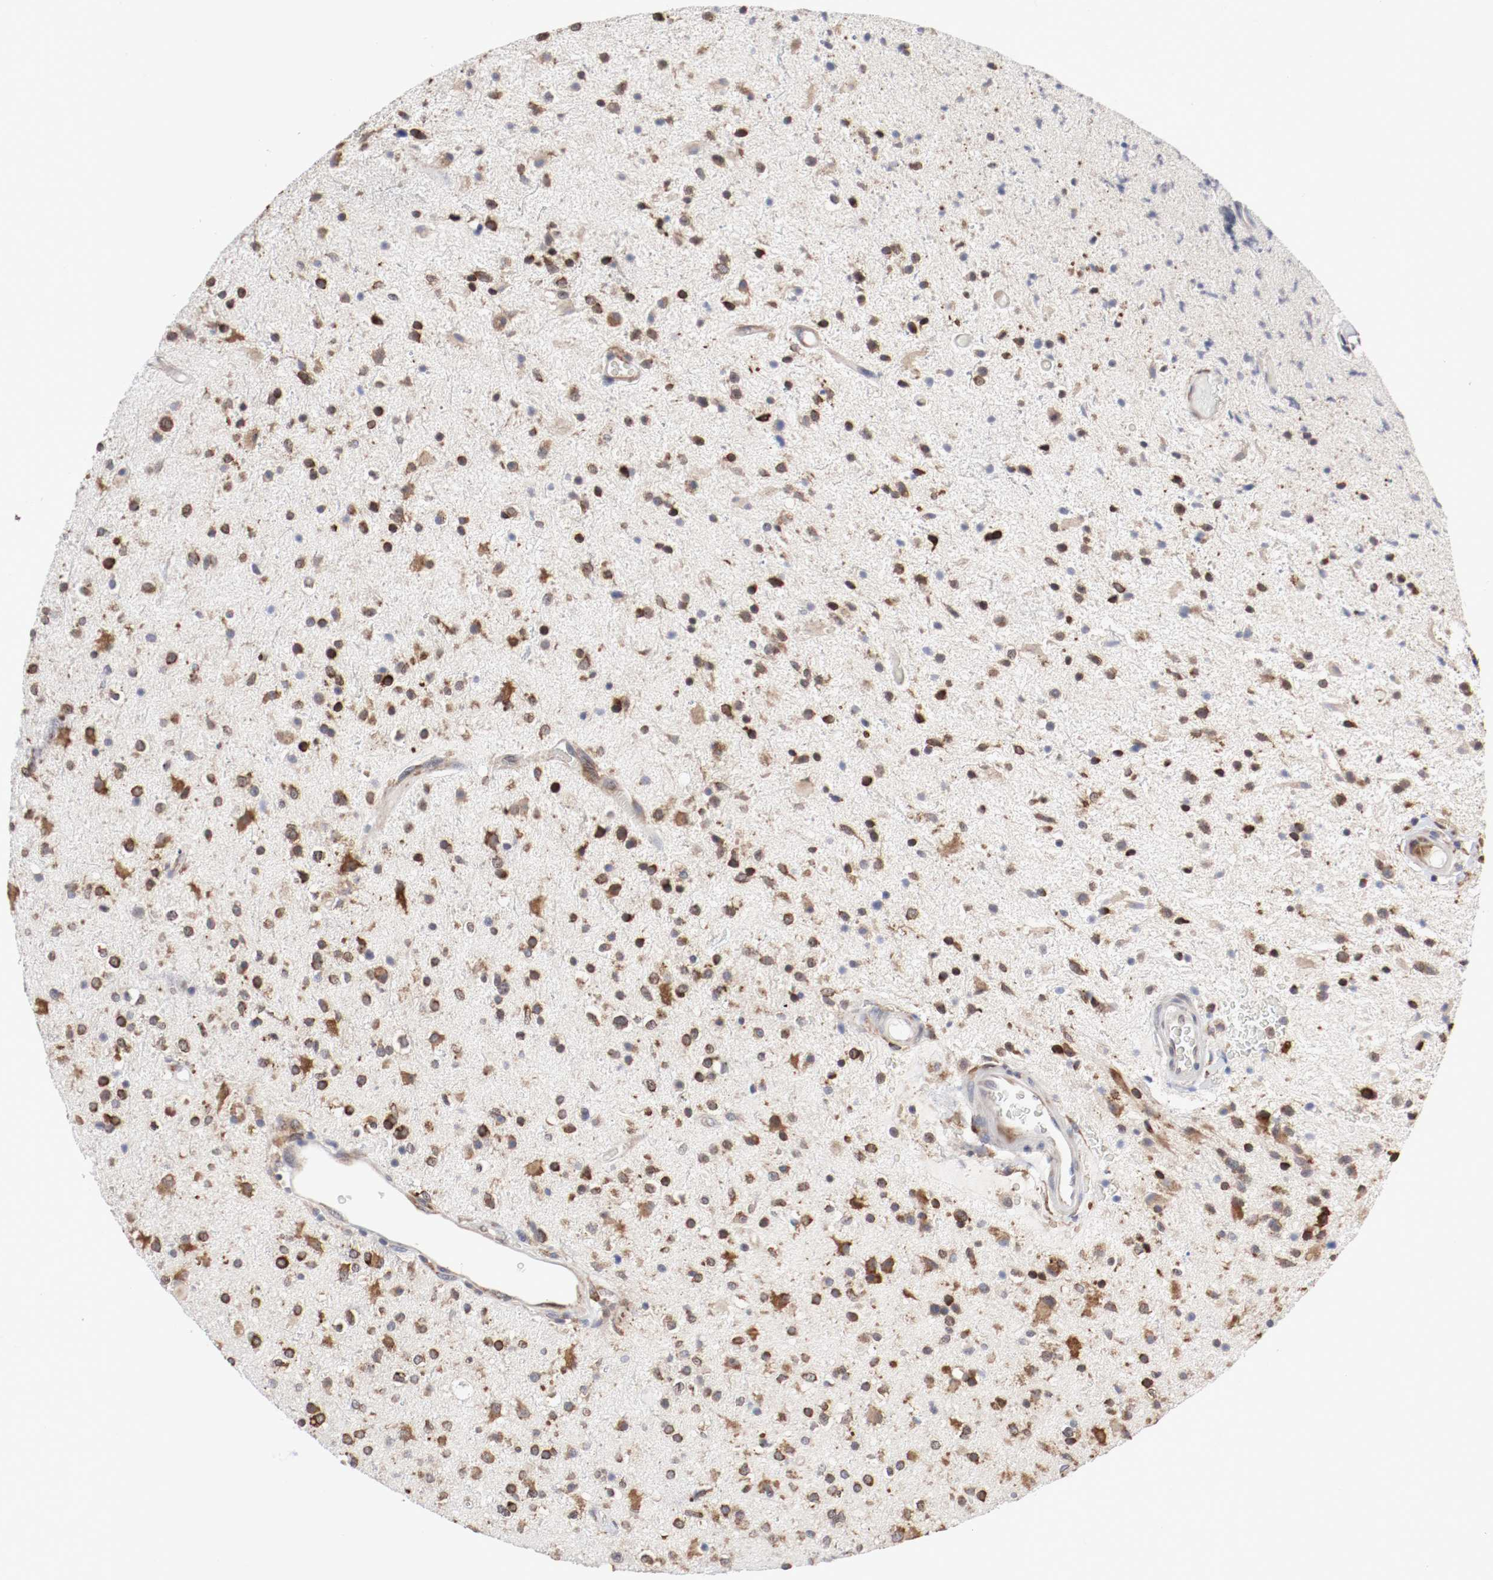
{"staining": {"intensity": "moderate", "quantity": ">75%", "location": "cytoplasmic/membranous"}, "tissue": "glioma", "cell_type": "Tumor cells", "image_type": "cancer", "snomed": [{"axis": "morphology", "description": "Glioma, malignant, High grade"}, {"axis": "topography", "description": "Brain"}], "caption": "Protein staining by immunohistochemistry (IHC) exhibits moderate cytoplasmic/membranous positivity in about >75% of tumor cells in glioma.", "gene": "FKBP3", "patient": {"sex": "male", "age": 33}}